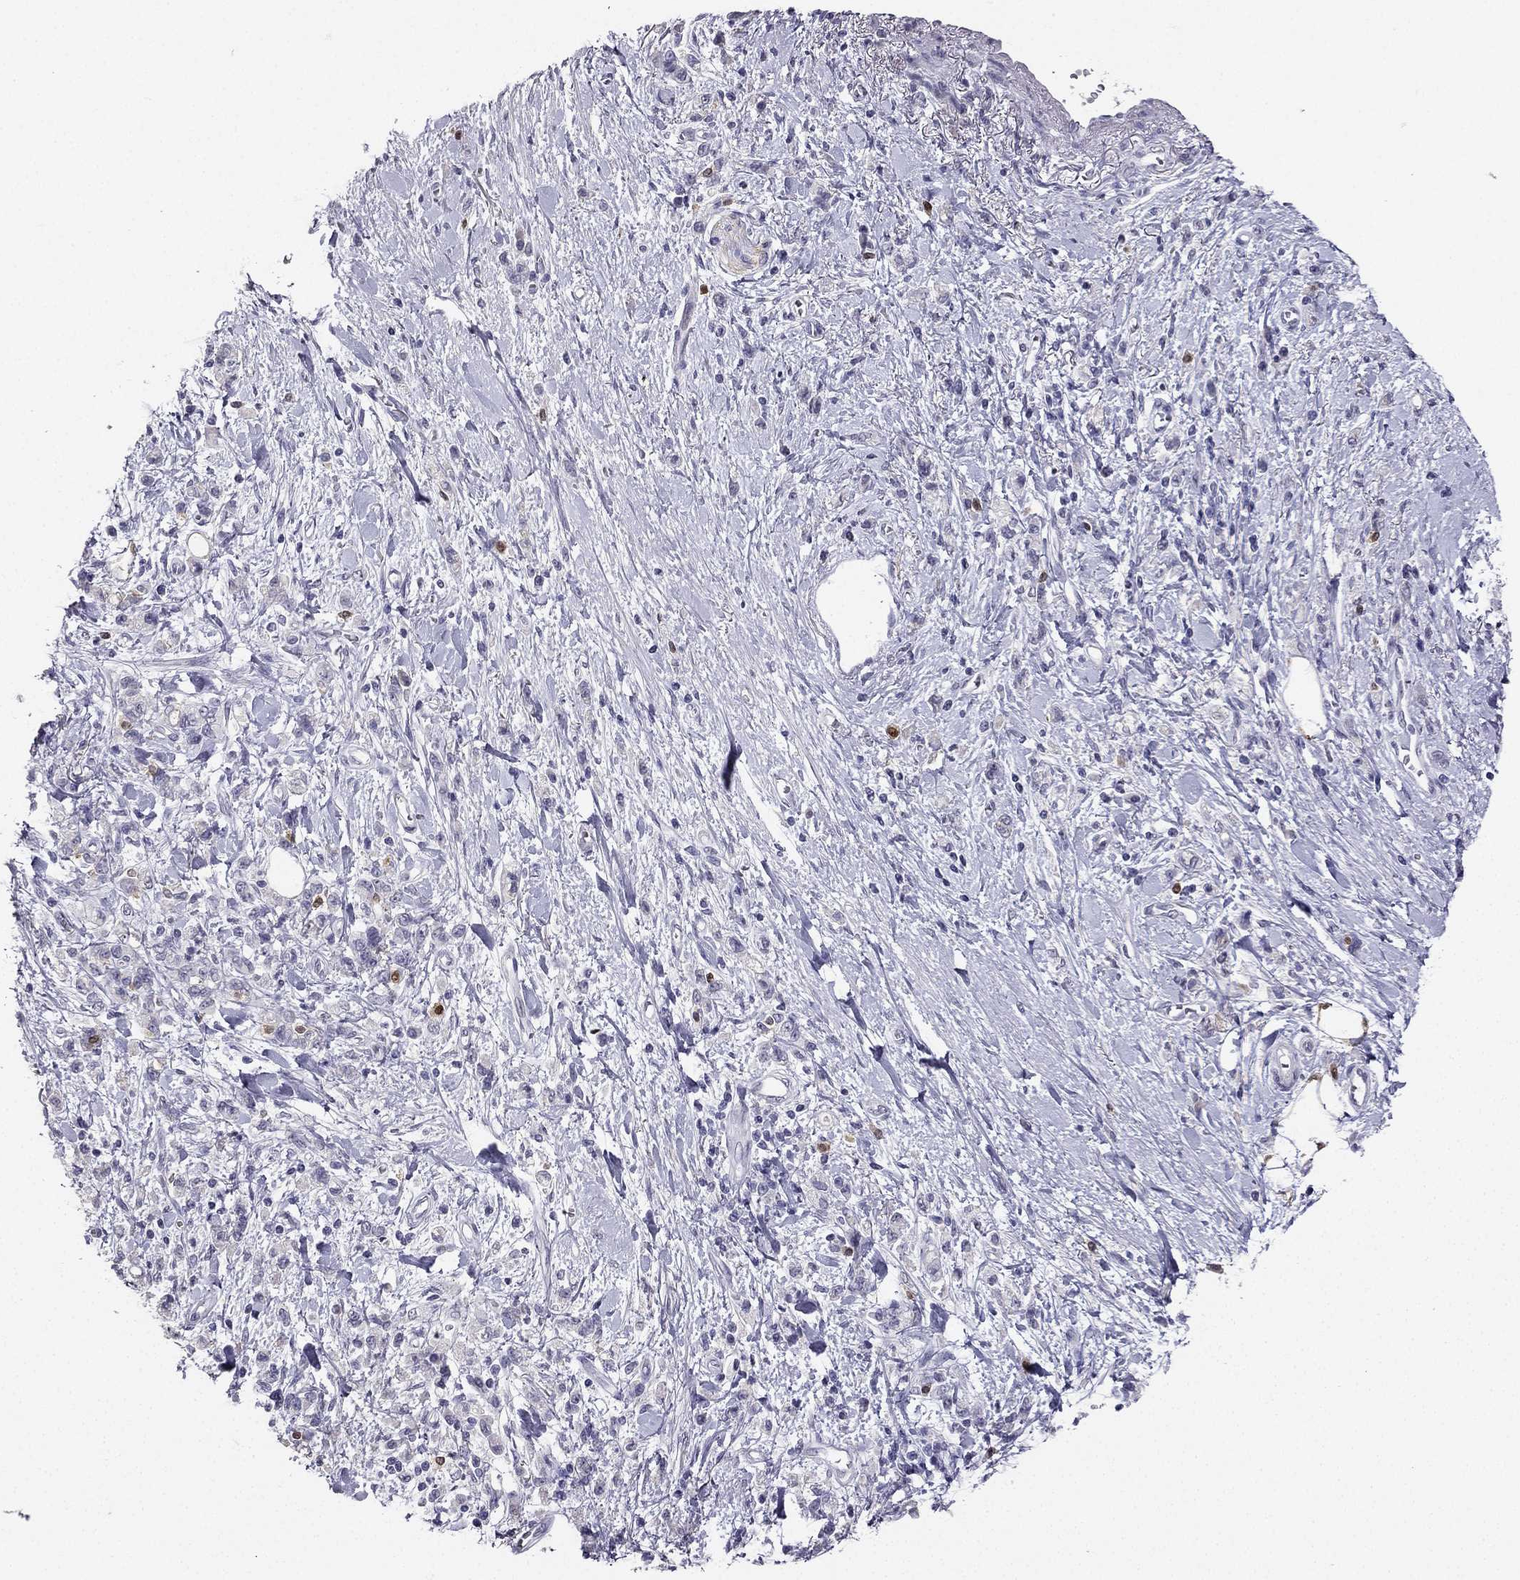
{"staining": {"intensity": "negative", "quantity": "none", "location": "none"}, "tissue": "stomach cancer", "cell_type": "Tumor cells", "image_type": "cancer", "snomed": [{"axis": "morphology", "description": "Adenocarcinoma, NOS"}, {"axis": "topography", "description": "Stomach"}], "caption": "The IHC micrograph has no significant staining in tumor cells of adenocarcinoma (stomach) tissue. (IHC, brightfield microscopy, high magnification).", "gene": "CALB2", "patient": {"sex": "male", "age": 77}}